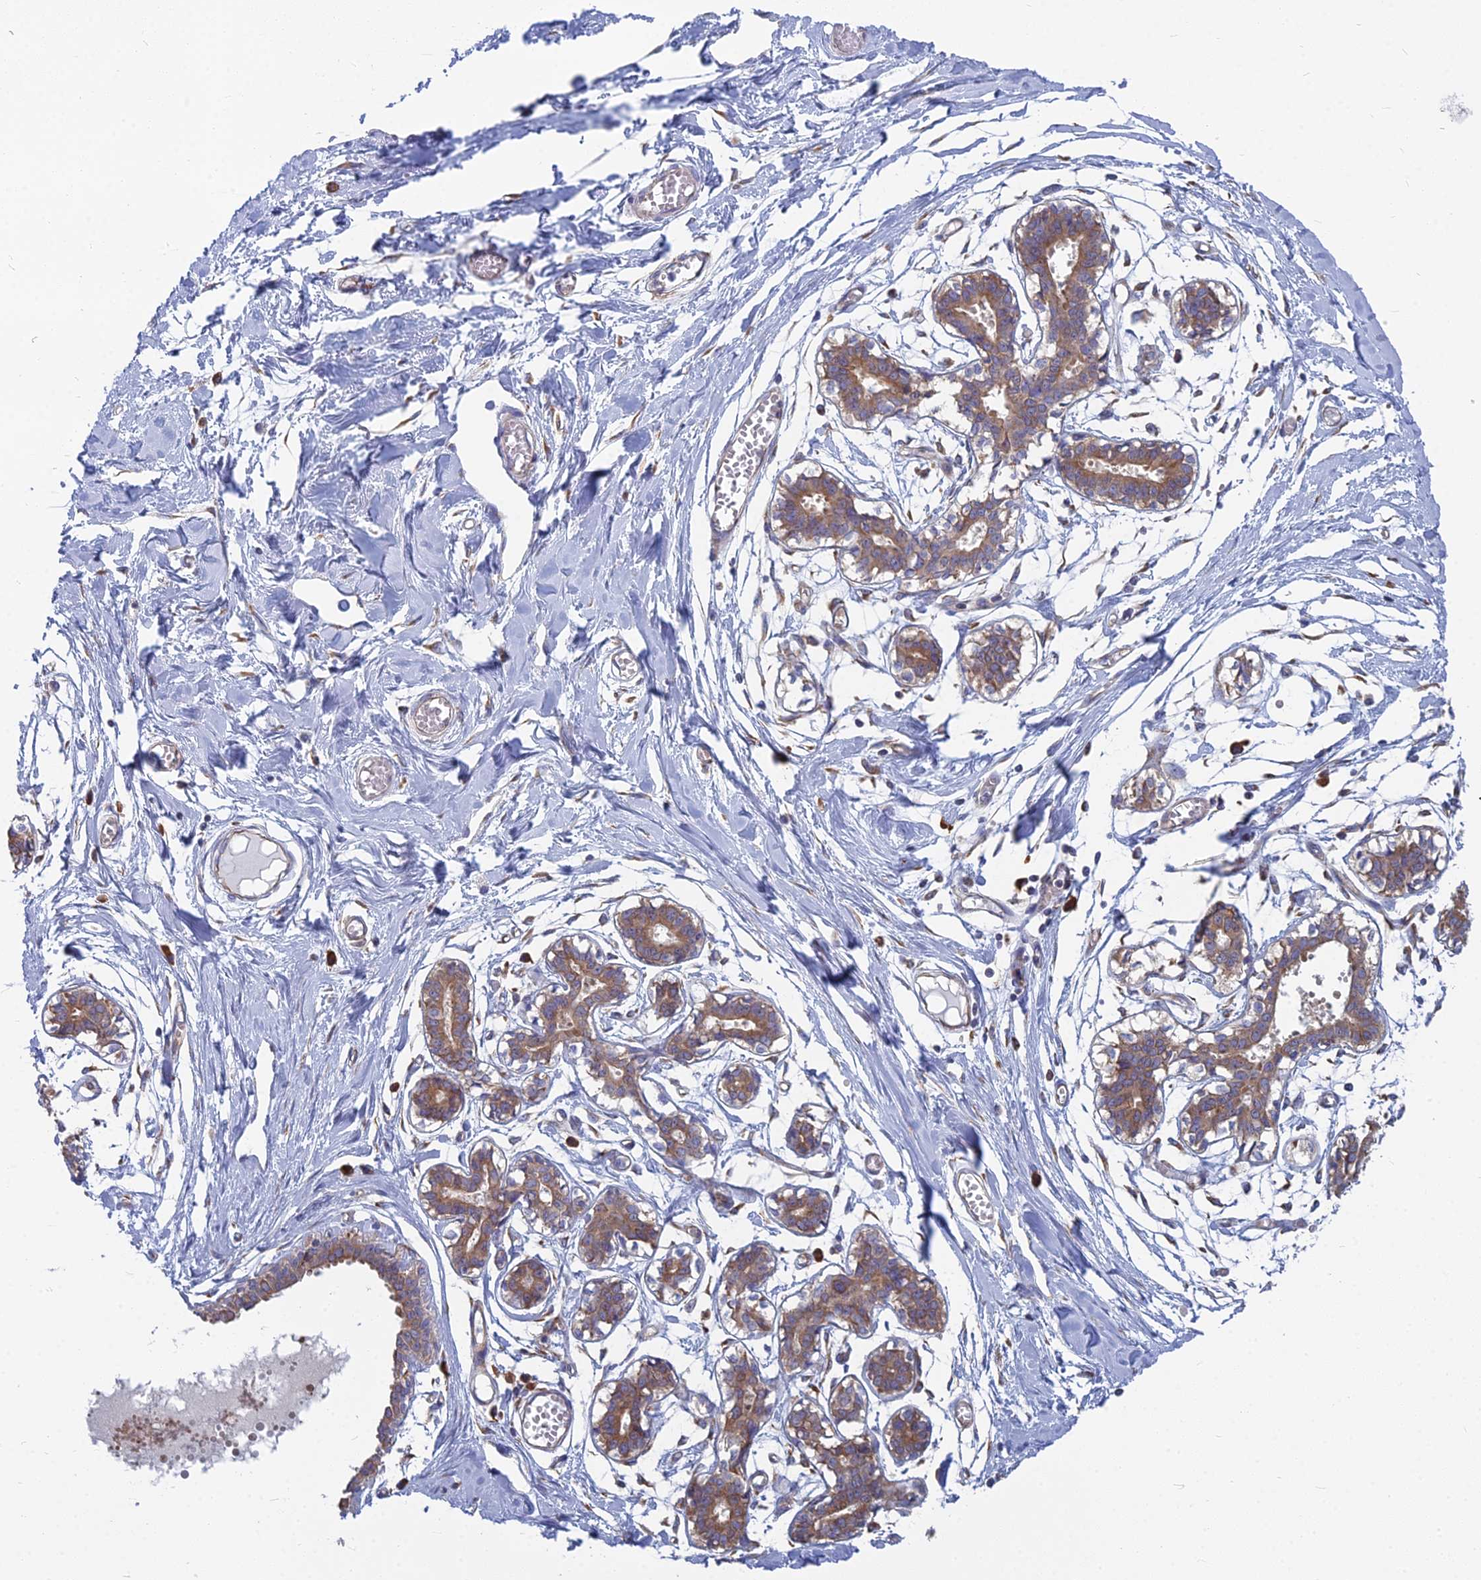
{"staining": {"intensity": "negative", "quantity": "none", "location": "none"}, "tissue": "breast", "cell_type": "Adipocytes", "image_type": "normal", "snomed": [{"axis": "morphology", "description": "Normal tissue, NOS"}, {"axis": "topography", "description": "Breast"}], "caption": "Immunohistochemical staining of unremarkable human breast shows no significant staining in adipocytes. (Stains: DAB (3,3'-diaminobenzidine) immunohistochemistry (IHC) with hematoxylin counter stain, Microscopy: brightfield microscopy at high magnification).", "gene": "KIAA1143", "patient": {"sex": "female", "age": 27}}